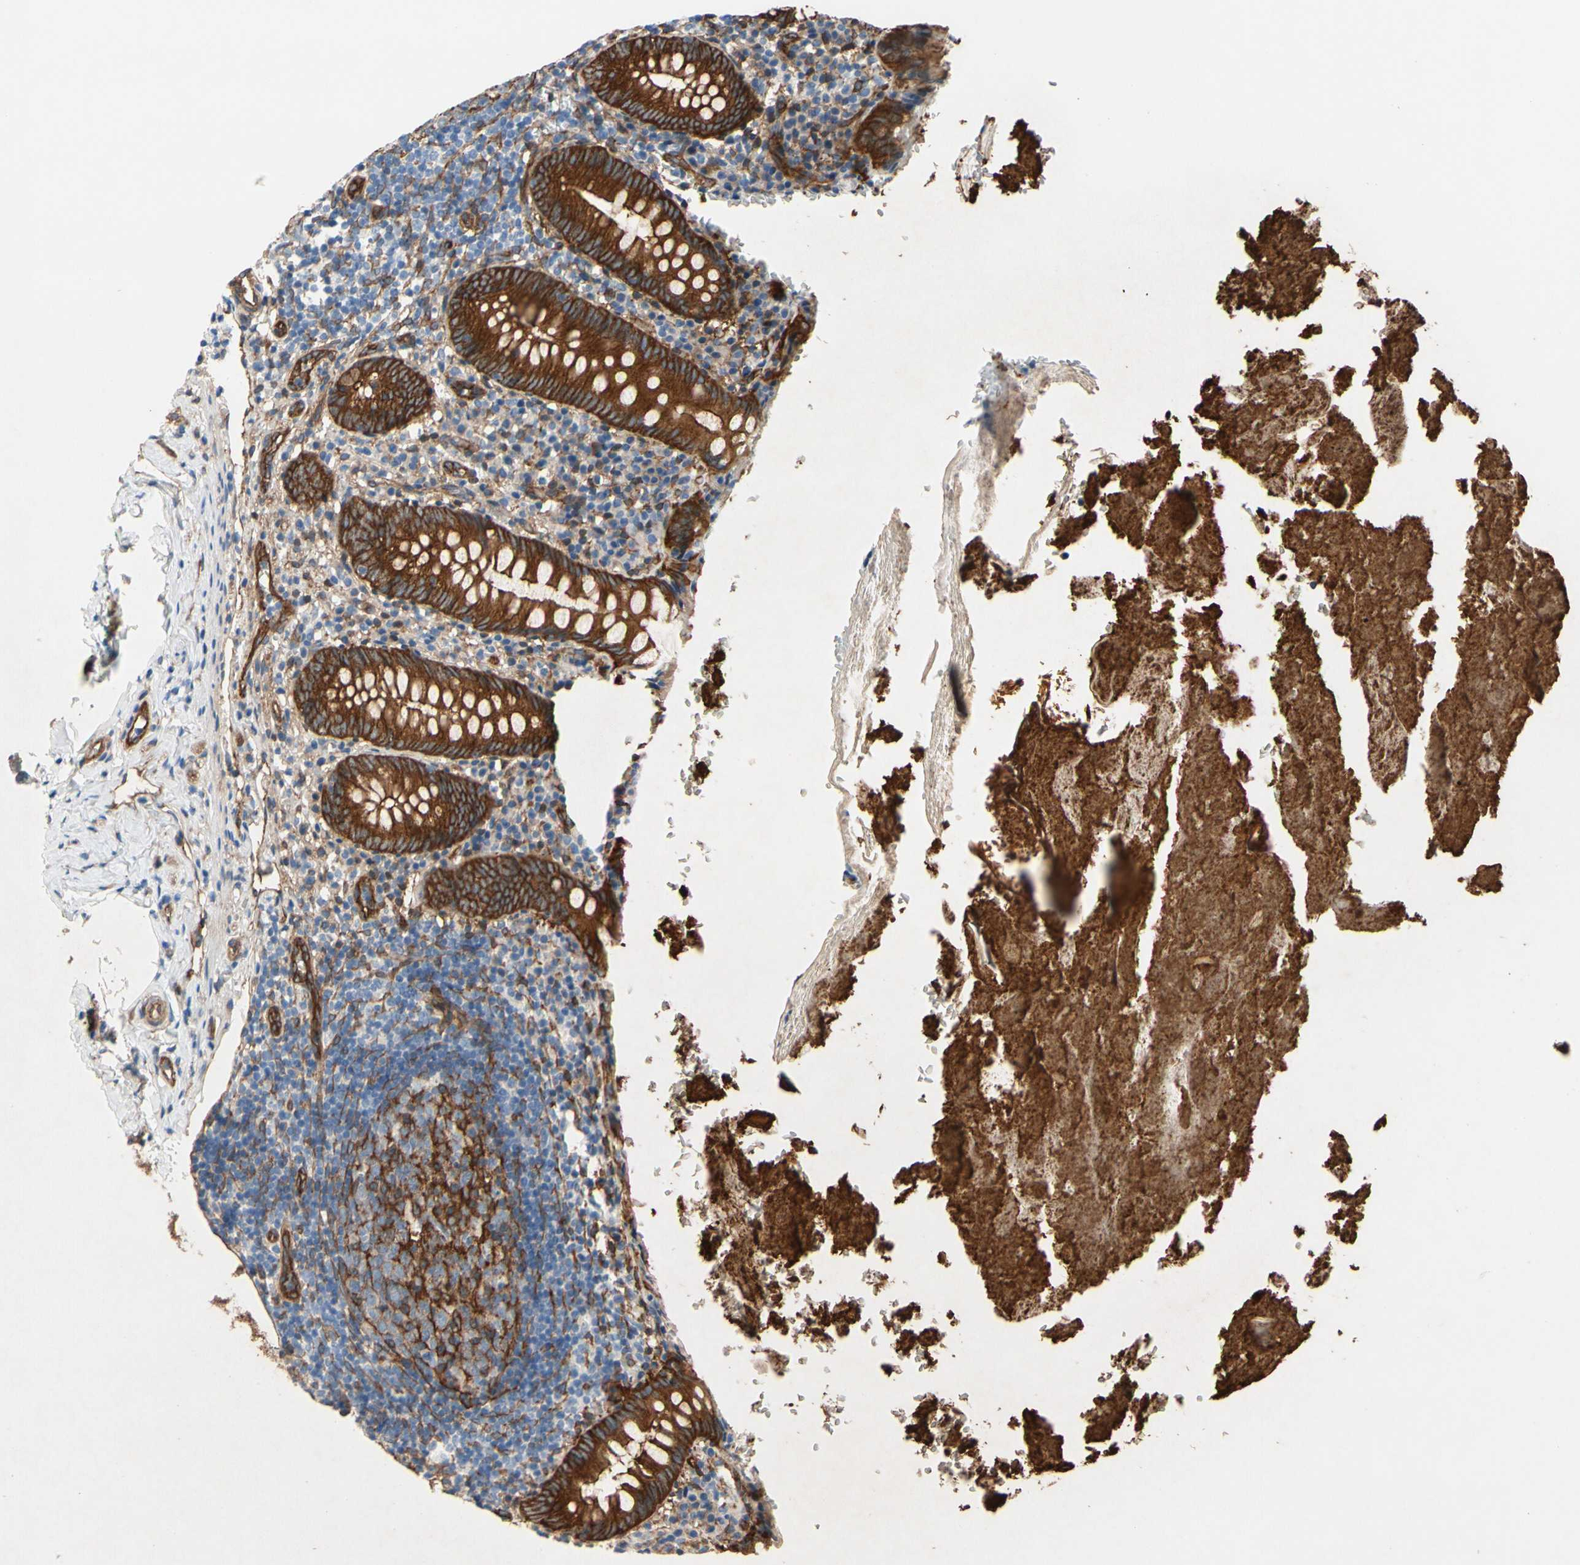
{"staining": {"intensity": "strong", "quantity": ">75%", "location": "cytoplasmic/membranous"}, "tissue": "appendix", "cell_type": "Glandular cells", "image_type": "normal", "snomed": [{"axis": "morphology", "description": "Normal tissue, NOS"}, {"axis": "topography", "description": "Appendix"}], "caption": "Strong cytoplasmic/membranous protein staining is present in approximately >75% of glandular cells in appendix. (Stains: DAB in brown, nuclei in blue, Microscopy: brightfield microscopy at high magnification).", "gene": "CTTNBP2", "patient": {"sex": "female", "age": 10}}